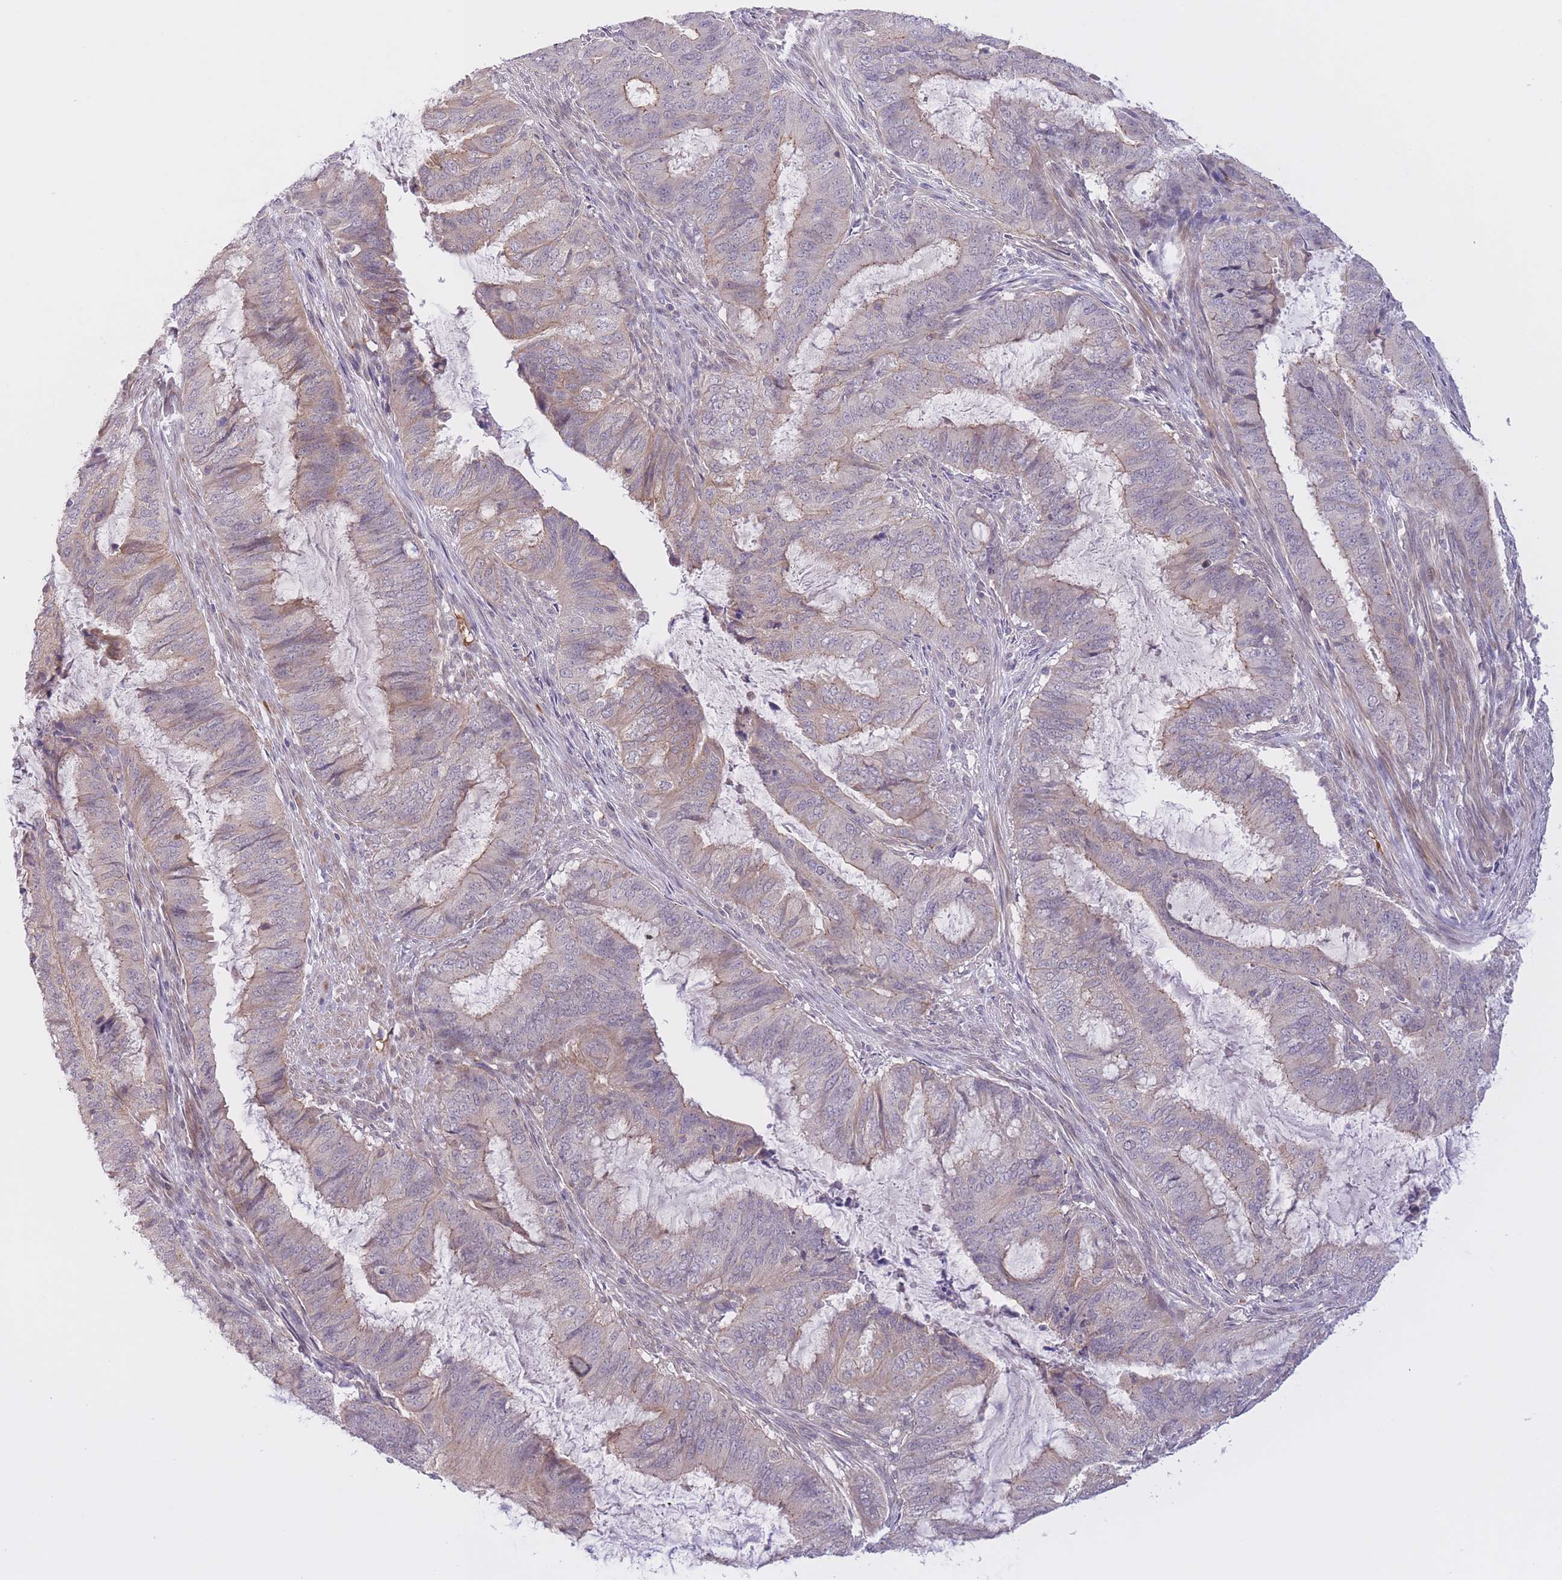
{"staining": {"intensity": "moderate", "quantity": "25%-75%", "location": "cytoplasmic/membranous"}, "tissue": "endometrial cancer", "cell_type": "Tumor cells", "image_type": "cancer", "snomed": [{"axis": "morphology", "description": "Adenocarcinoma, NOS"}, {"axis": "topography", "description": "Endometrium"}], "caption": "IHC (DAB) staining of human endometrial cancer exhibits moderate cytoplasmic/membranous protein positivity in approximately 25%-75% of tumor cells.", "gene": "FUT5", "patient": {"sex": "female", "age": 51}}